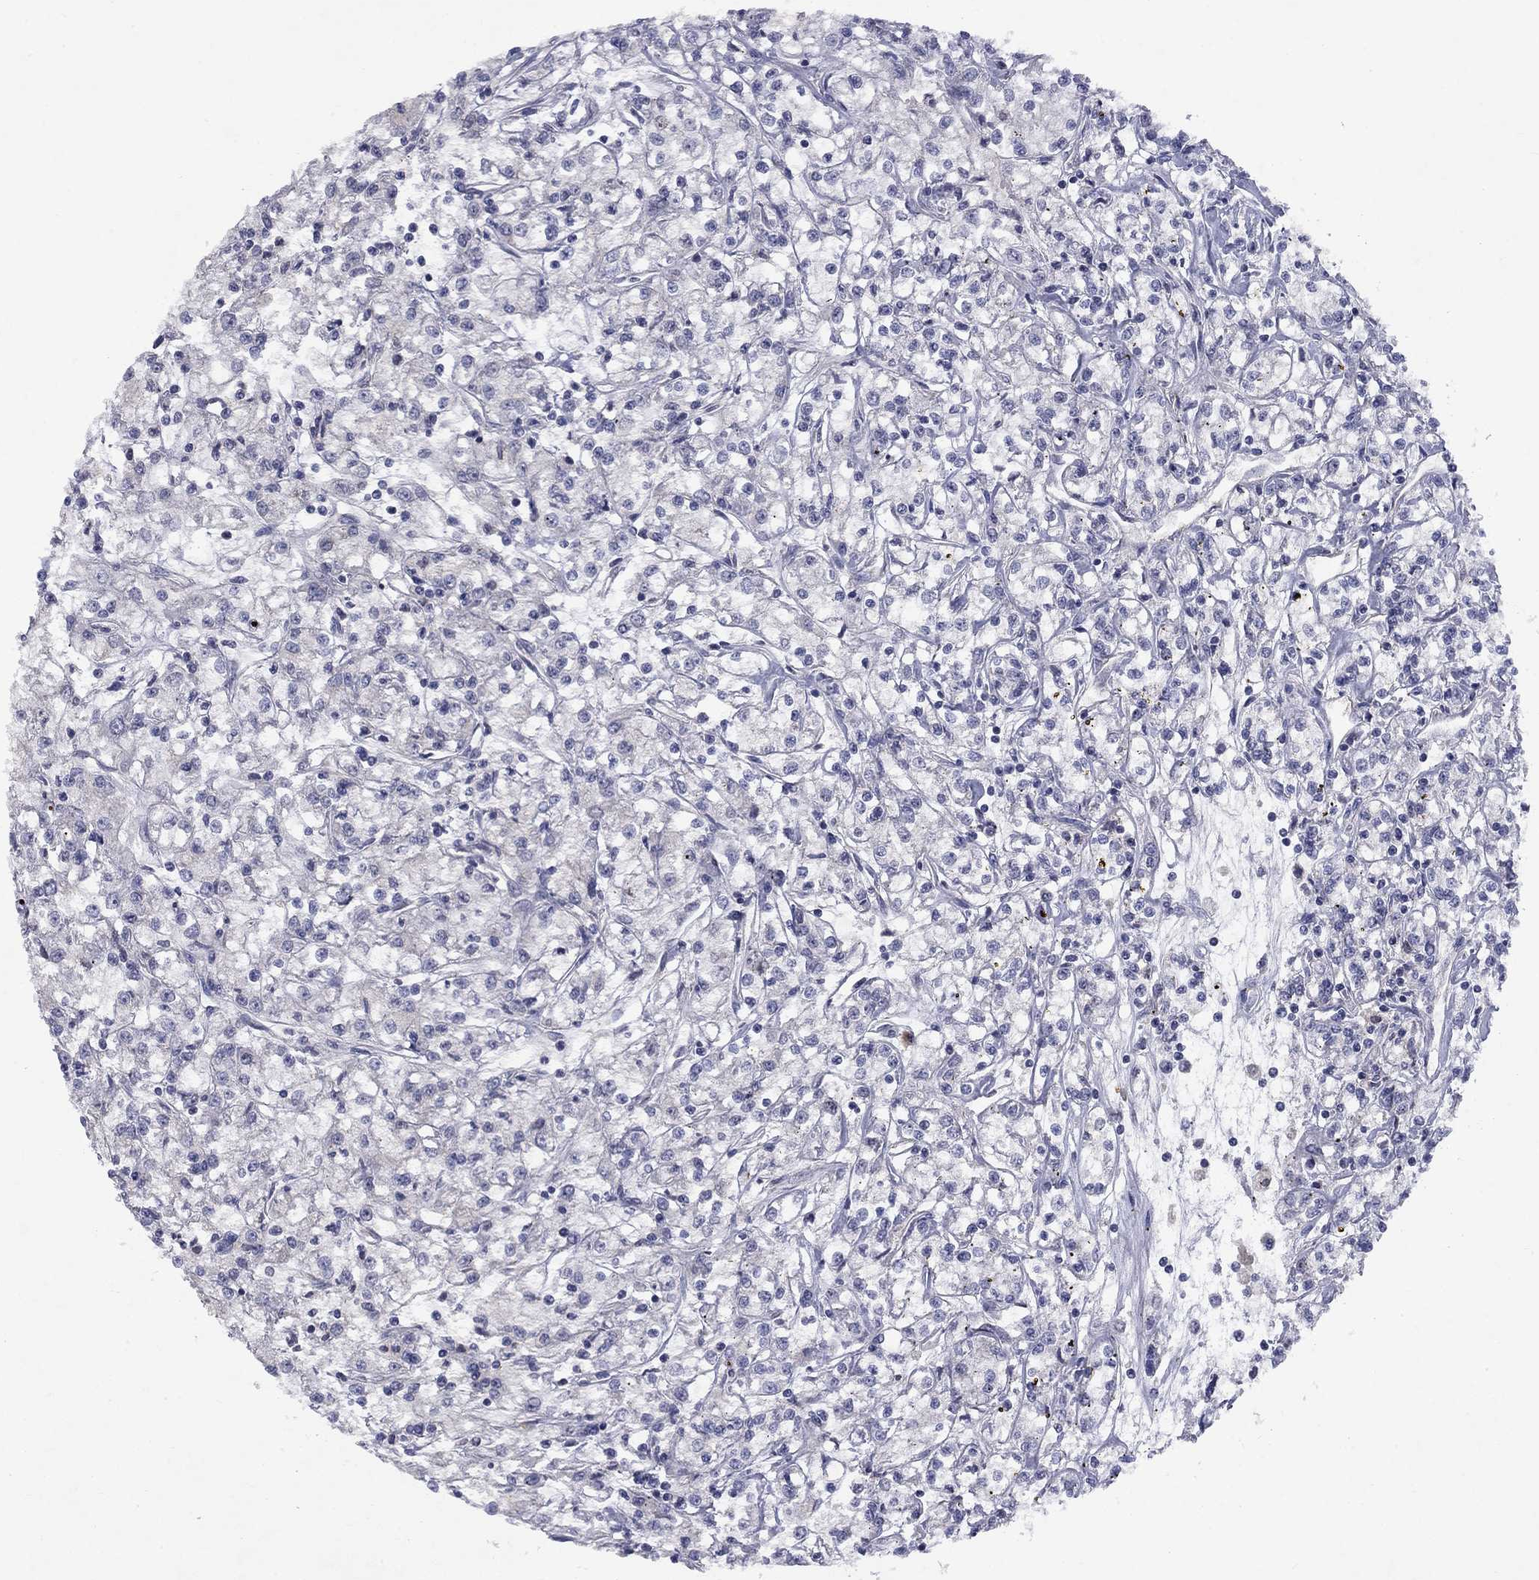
{"staining": {"intensity": "negative", "quantity": "none", "location": "none"}, "tissue": "renal cancer", "cell_type": "Tumor cells", "image_type": "cancer", "snomed": [{"axis": "morphology", "description": "Adenocarcinoma, NOS"}, {"axis": "topography", "description": "Kidney"}], "caption": "A high-resolution micrograph shows IHC staining of renal adenocarcinoma, which reveals no significant expression in tumor cells.", "gene": "CACNA1A", "patient": {"sex": "female", "age": 59}}